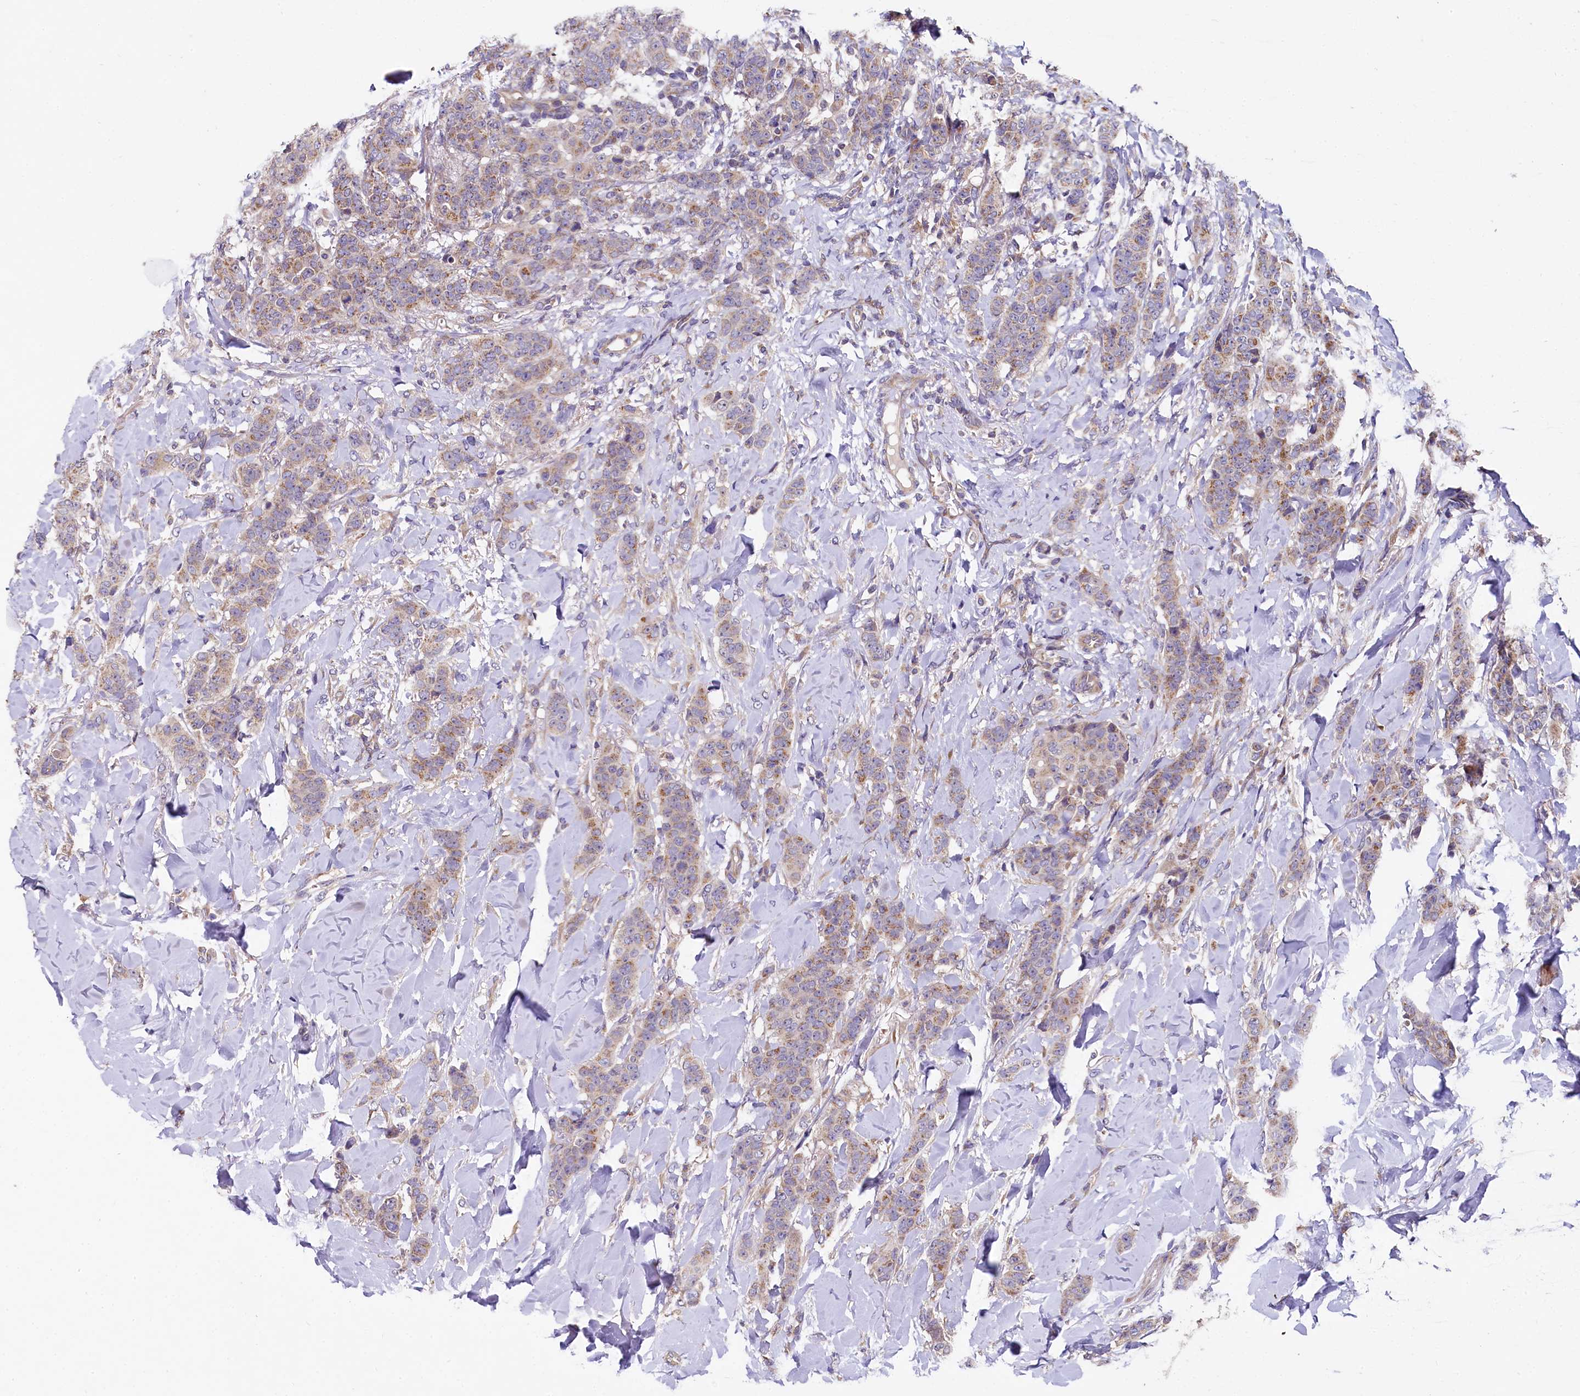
{"staining": {"intensity": "moderate", "quantity": "25%-75%", "location": "cytoplasmic/membranous"}, "tissue": "breast cancer", "cell_type": "Tumor cells", "image_type": "cancer", "snomed": [{"axis": "morphology", "description": "Duct carcinoma"}, {"axis": "topography", "description": "Breast"}], "caption": "Breast cancer (infiltrating ductal carcinoma) was stained to show a protein in brown. There is medium levels of moderate cytoplasmic/membranous staining in about 25%-75% of tumor cells.", "gene": "SPRYD3", "patient": {"sex": "female", "age": 40}}